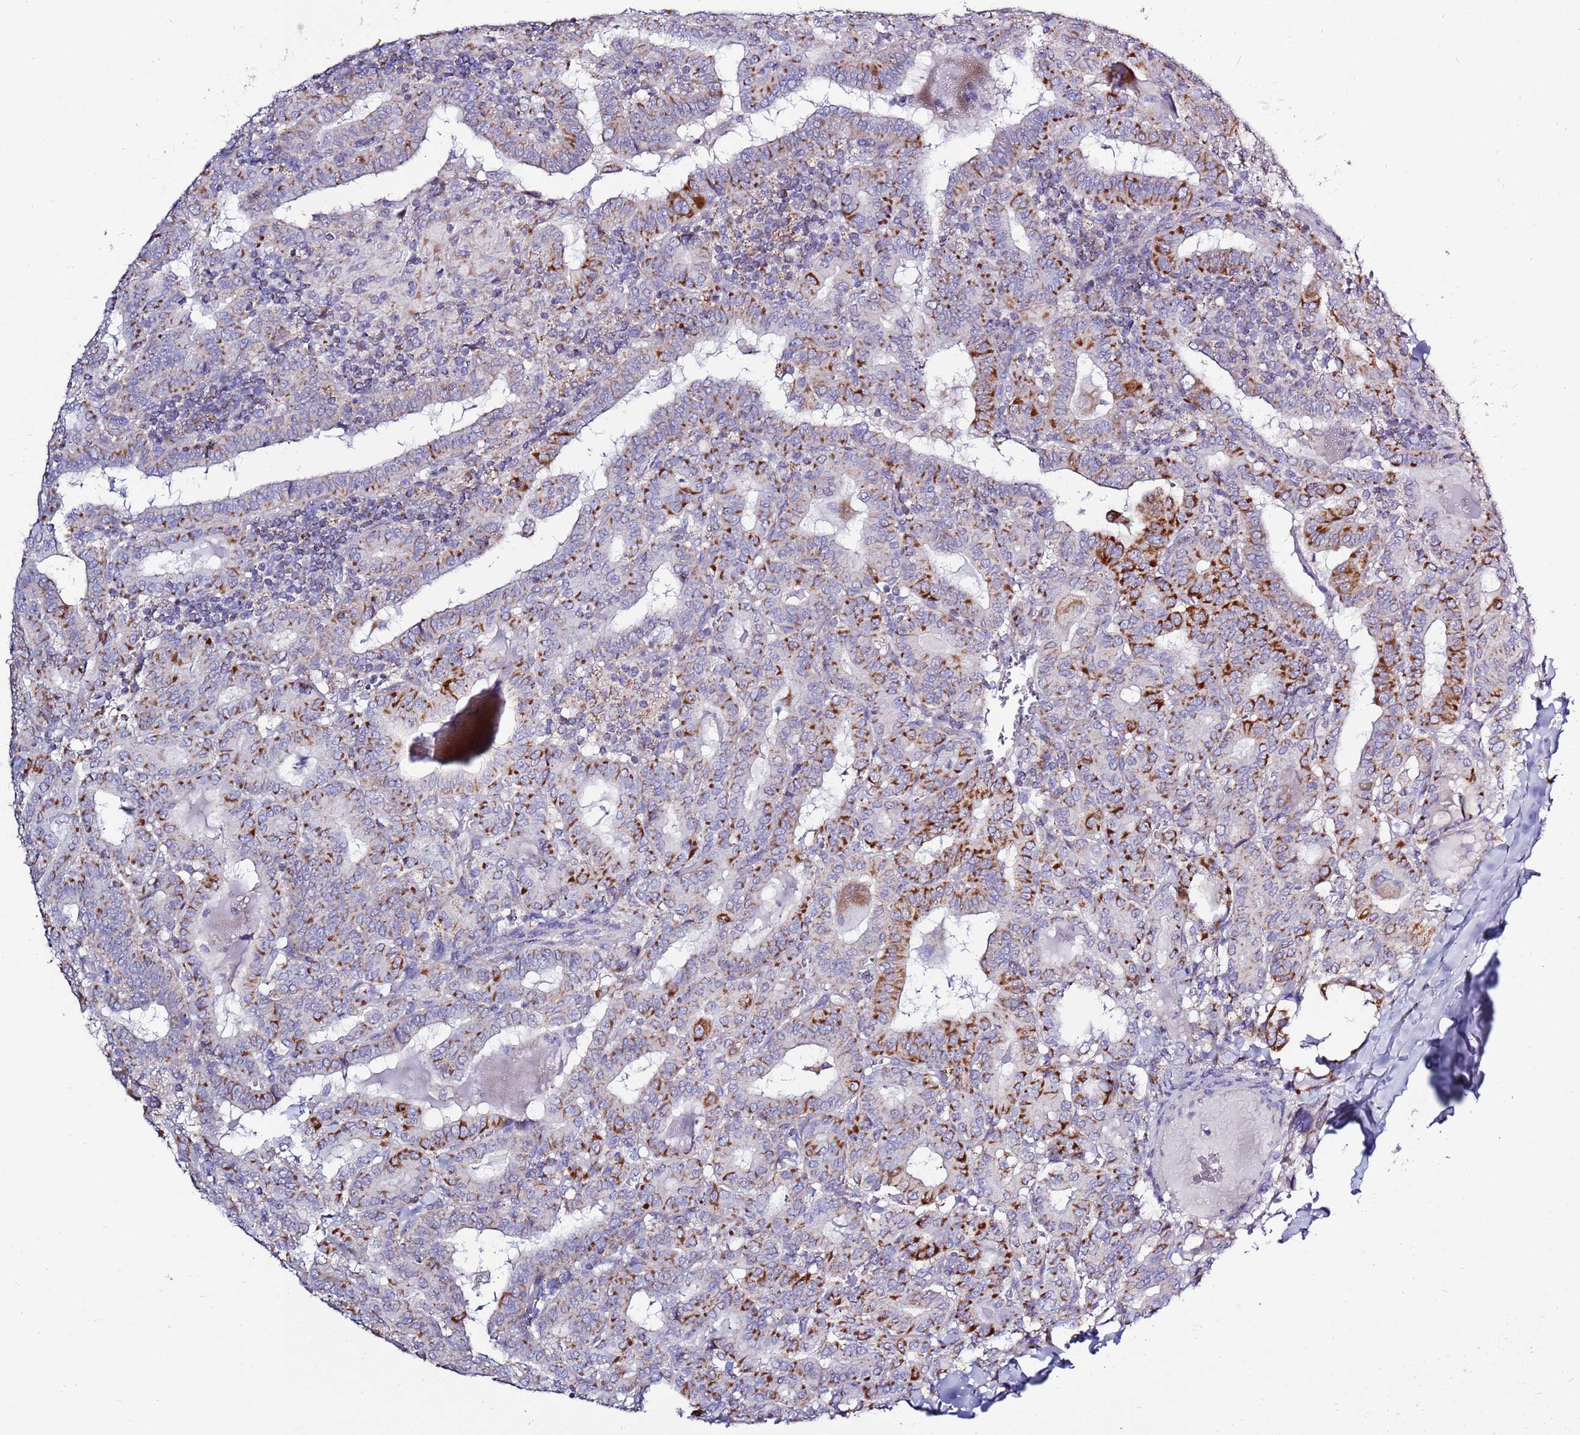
{"staining": {"intensity": "strong", "quantity": "25%-75%", "location": "cytoplasmic/membranous"}, "tissue": "thyroid cancer", "cell_type": "Tumor cells", "image_type": "cancer", "snomed": [{"axis": "morphology", "description": "Papillary adenocarcinoma, NOS"}, {"axis": "topography", "description": "Thyroid gland"}], "caption": "Human papillary adenocarcinoma (thyroid) stained with a protein marker shows strong staining in tumor cells.", "gene": "IGF1R", "patient": {"sex": "female", "age": 72}}